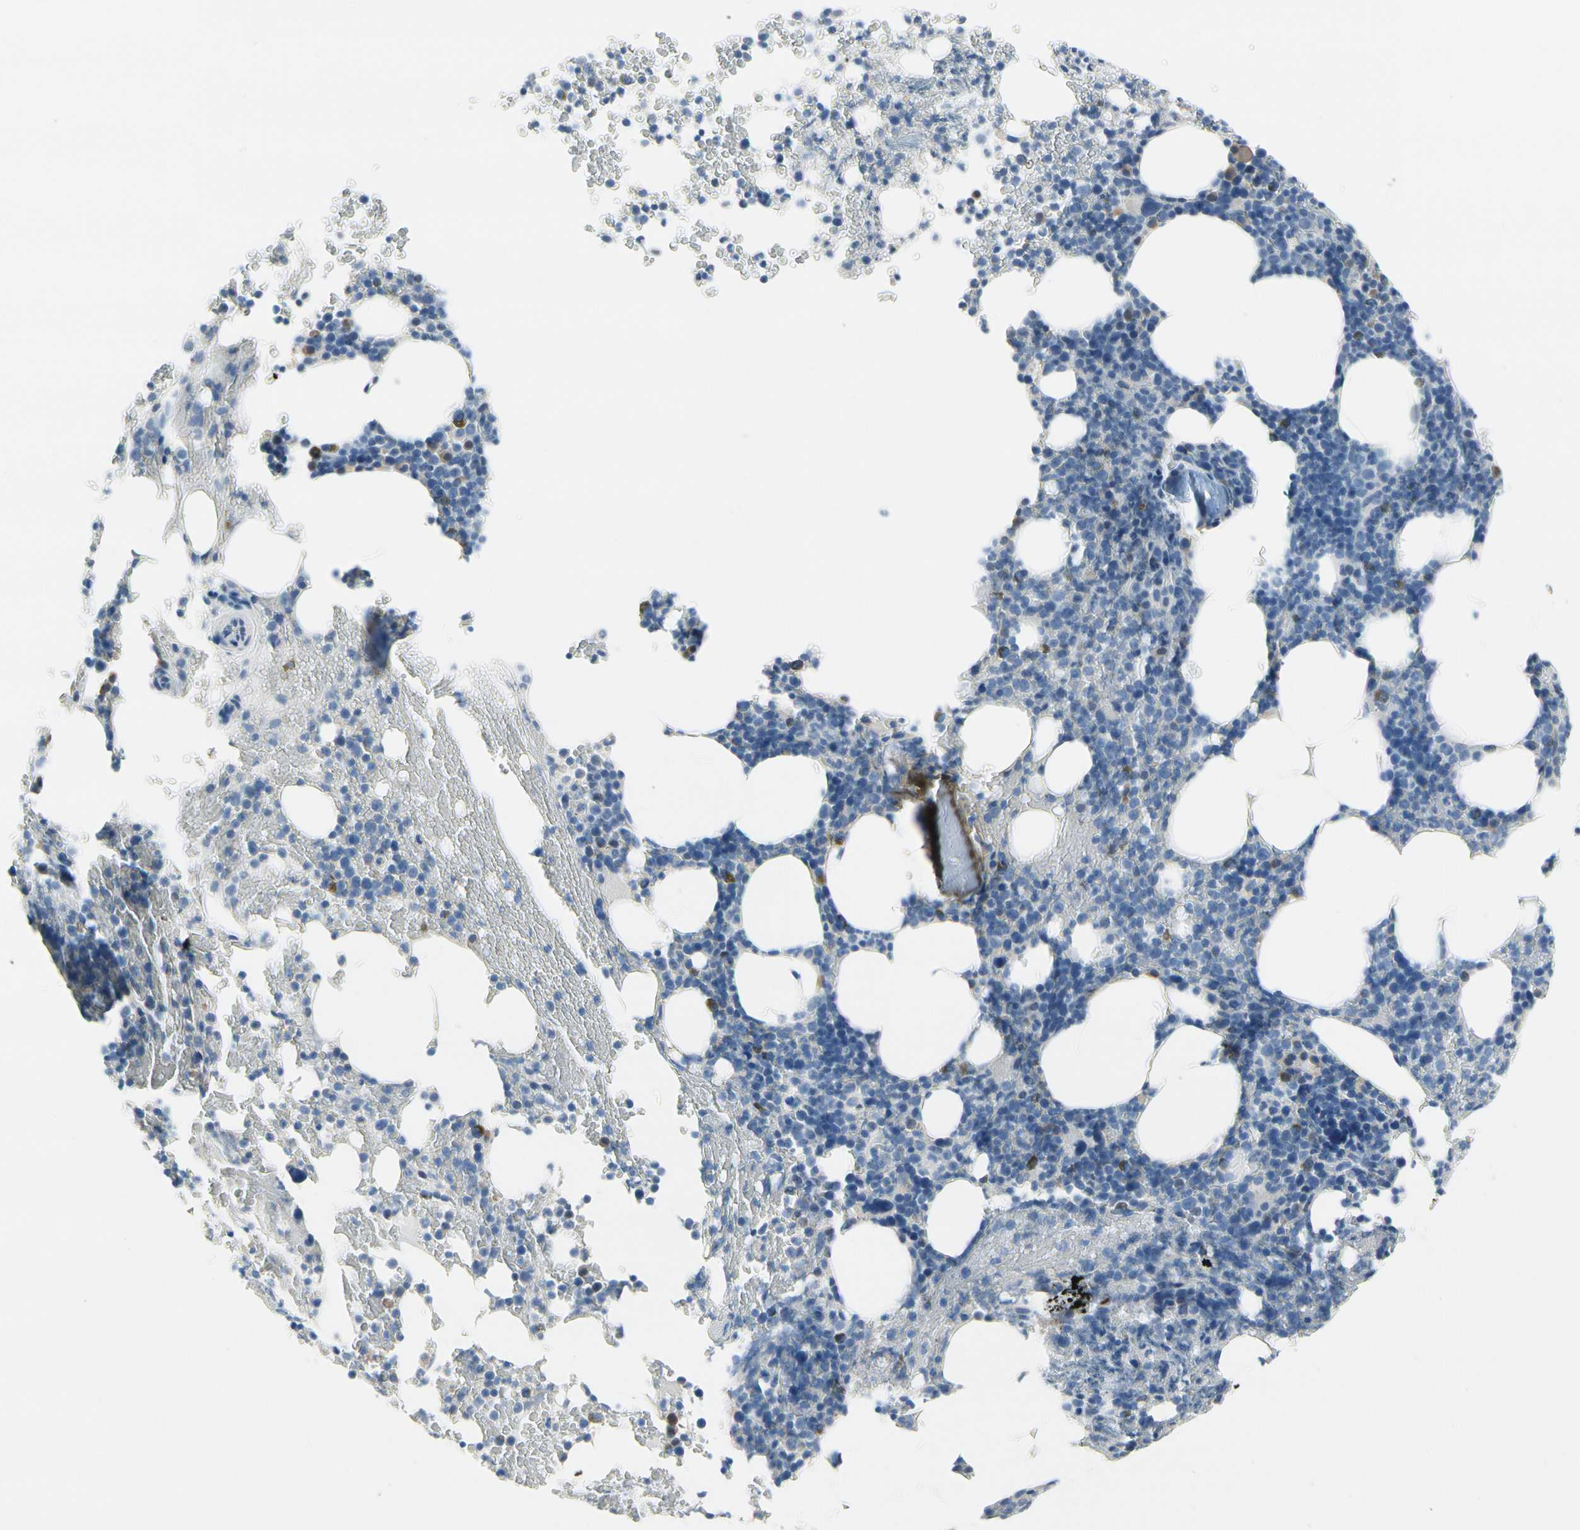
{"staining": {"intensity": "negative", "quantity": "none", "location": "none"}, "tissue": "bone marrow", "cell_type": "Hematopoietic cells", "image_type": "normal", "snomed": [{"axis": "morphology", "description": "Normal tissue, NOS"}, {"axis": "topography", "description": "Bone marrow"}], "caption": "There is no significant staining in hematopoietic cells of bone marrow. Nuclei are stained in blue.", "gene": "MUC5B", "patient": {"sex": "female", "age": 66}}